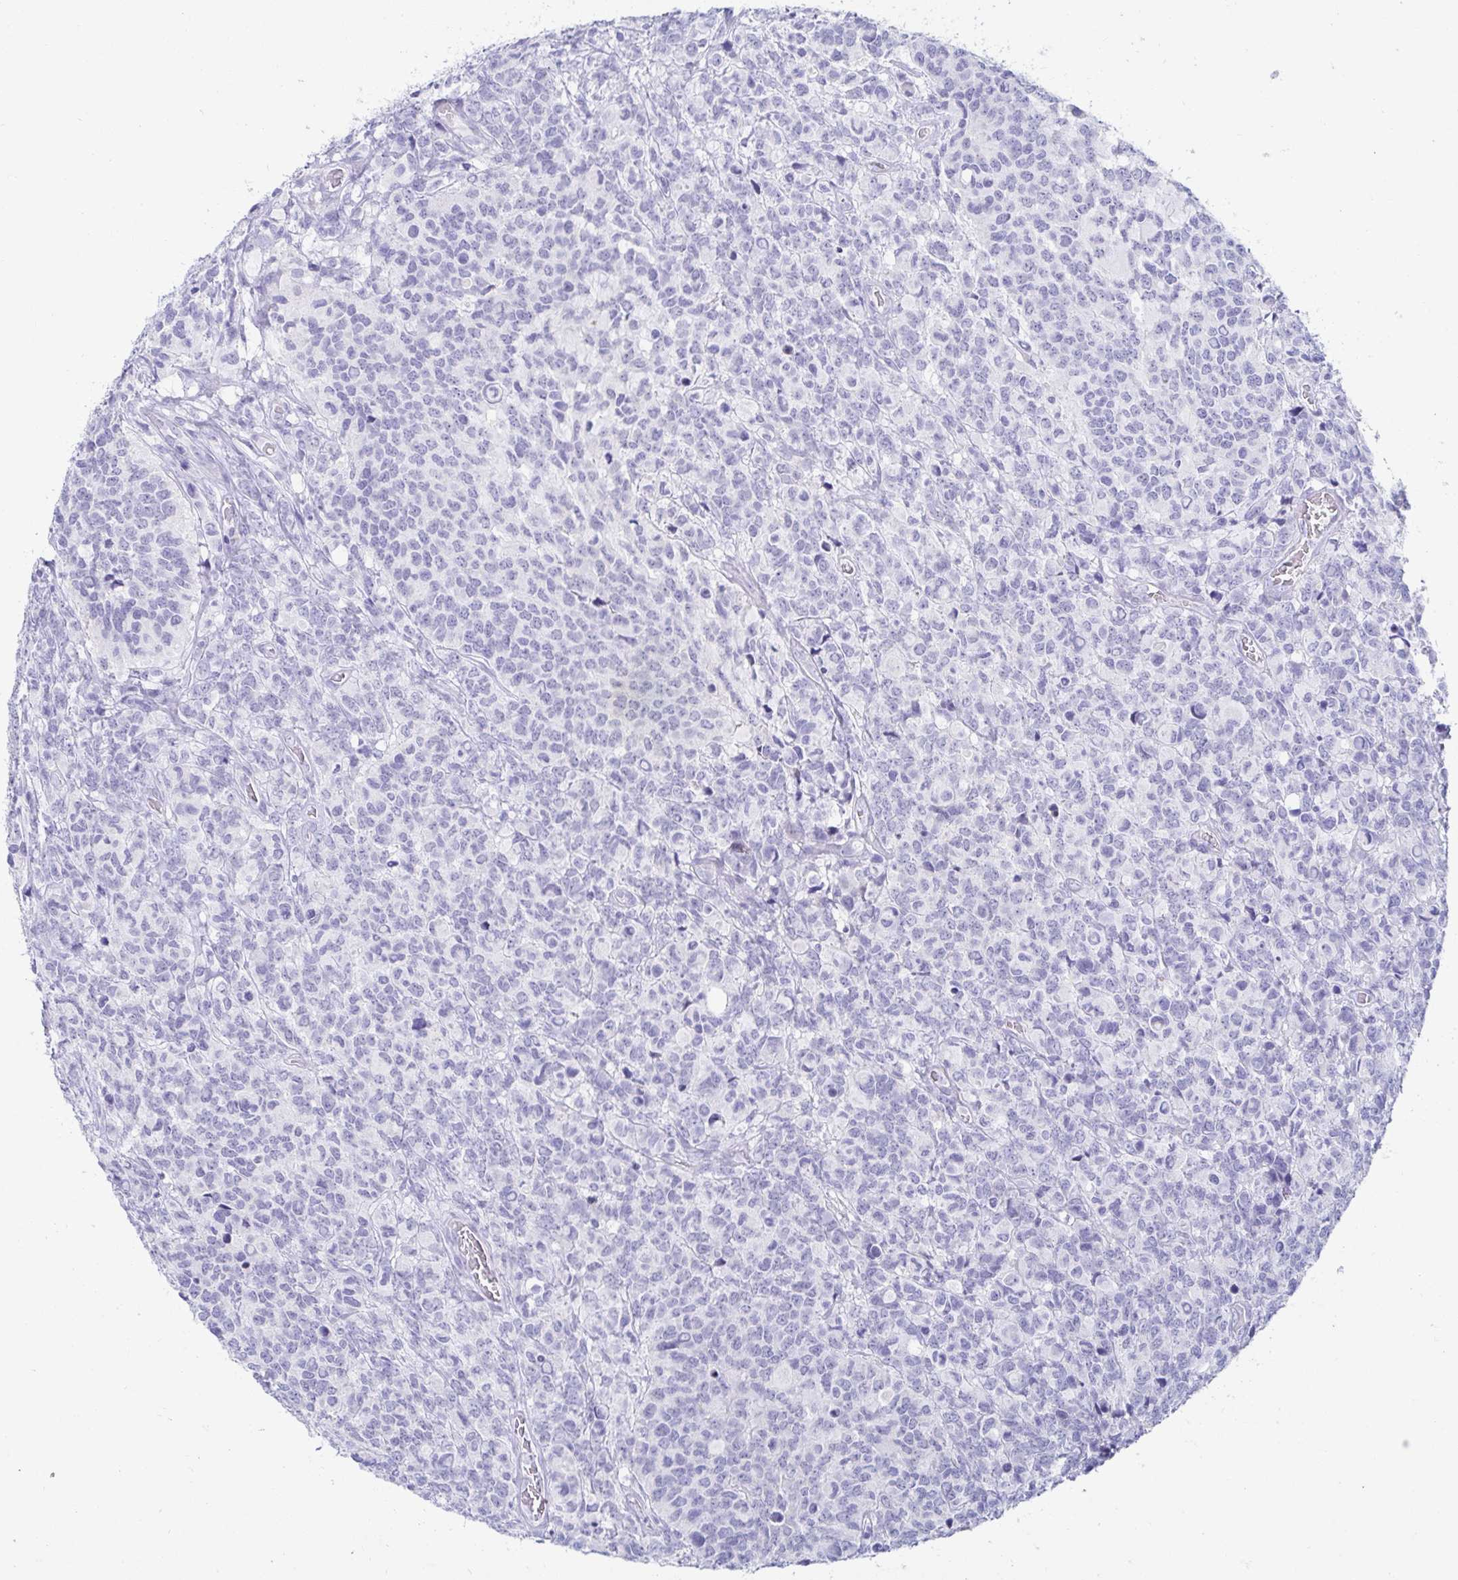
{"staining": {"intensity": "negative", "quantity": "none", "location": "none"}, "tissue": "glioma", "cell_type": "Tumor cells", "image_type": "cancer", "snomed": [{"axis": "morphology", "description": "Glioma, malignant, High grade"}, {"axis": "topography", "description": "Brain"}], "caption": "Tumor cells are negative for brown protein staining in glioma. Brightfield microscopy of immunohistochemistry stained with DAB (3,3'-diaminobenzidine) (brown) and hematoxylin (blue), captured at high magnification.", "gene": "OR10K1", "patient": {"sex": "male", "age": 39}}